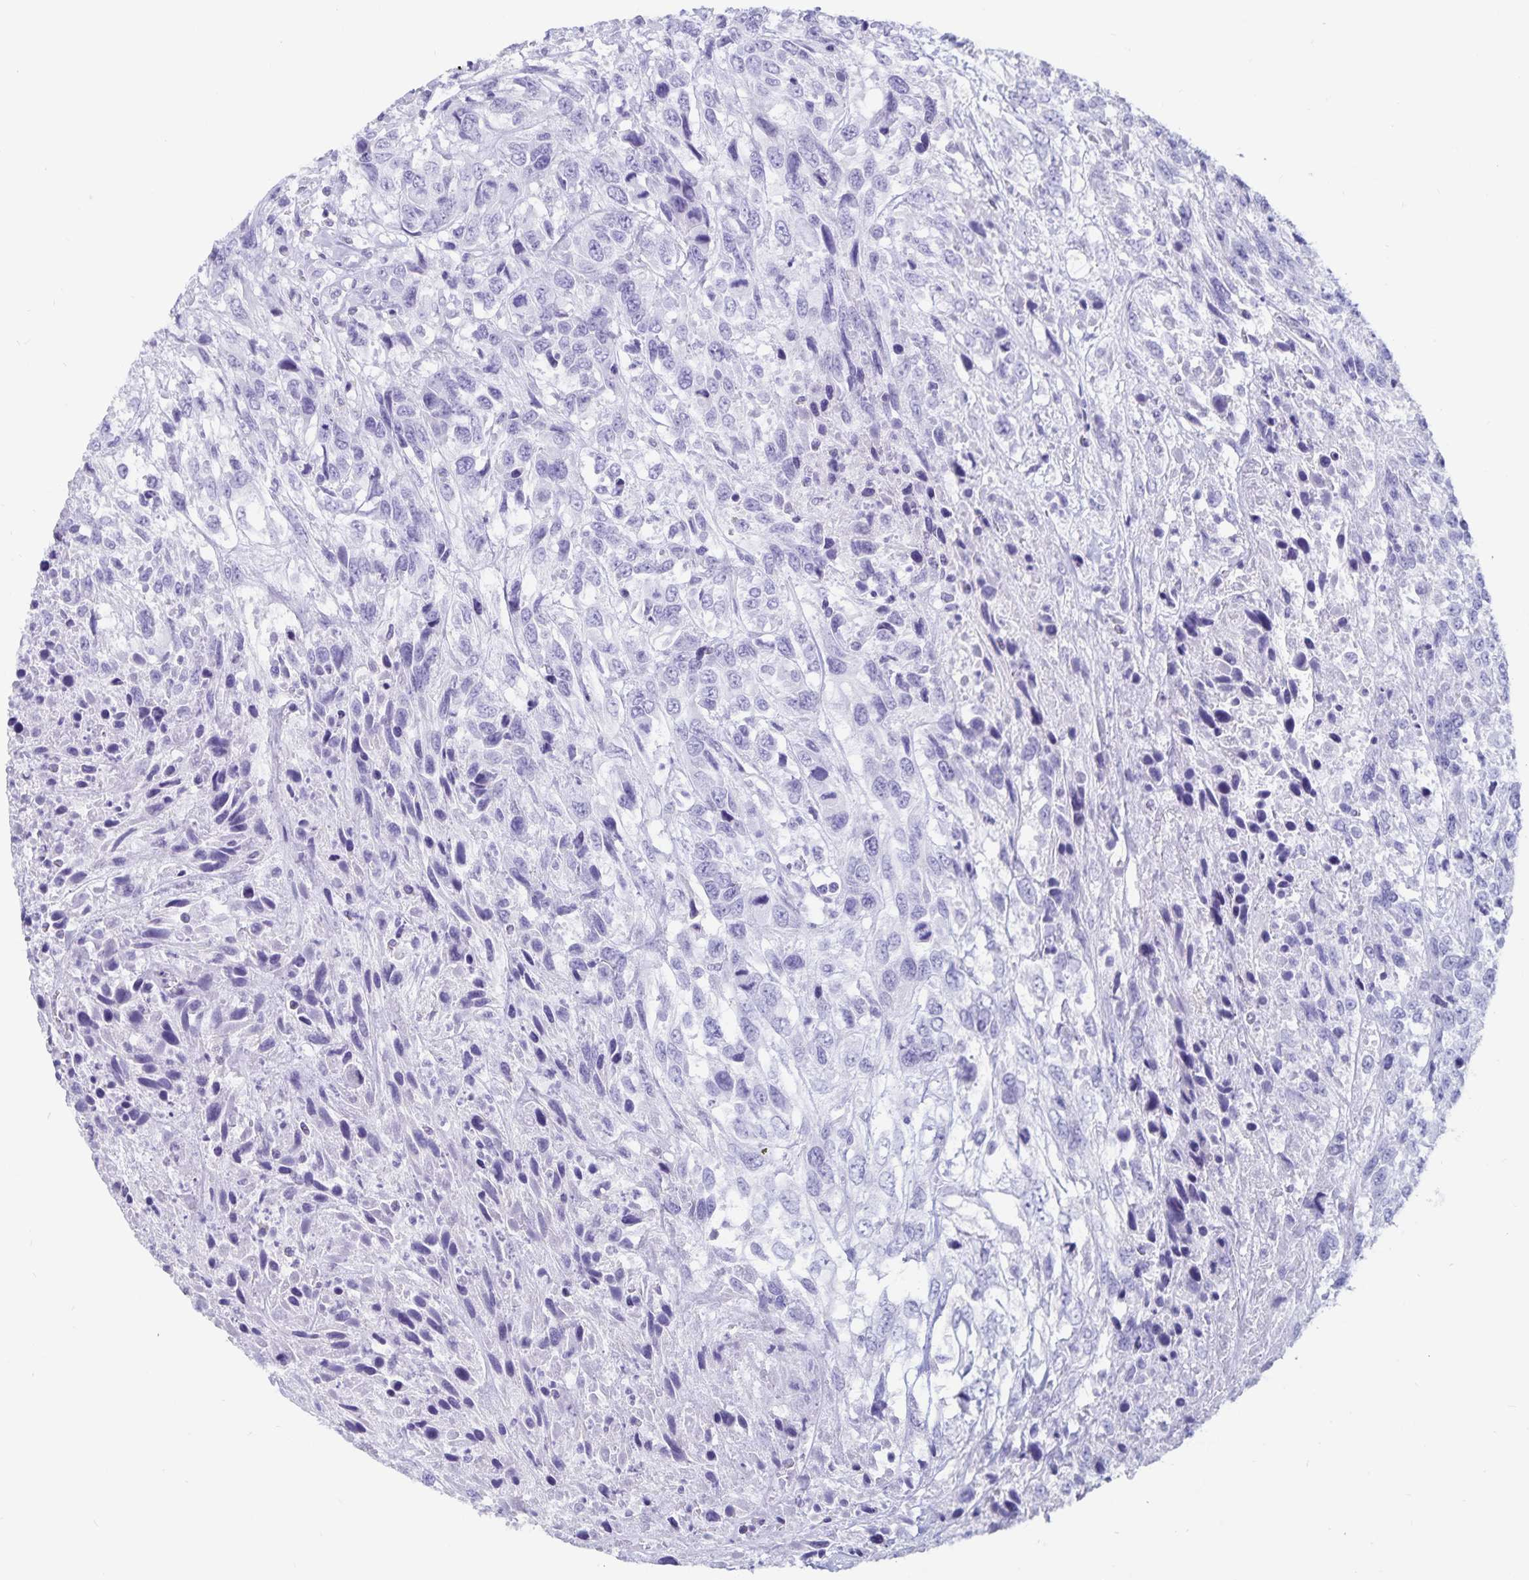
{"staining": {"intensity": "negative", "quantity": "none", "location": "none"}, "tissue": "urothelial cancer", "cell_type": "Tumor cells", "image_type": "cancer", "snomed": [{"axis": "morphology", "description": "Urothelial carcinoma, High grade"}, {"axis": "topography", "description": "Urinary bladder"}], "caption": "Urothelial cancer stained for a protein using immunohistochemistry (IHC) shows no staining tumor cells.", "gene": "GPR137", "patient": {"sex": "female", "age": 70}}